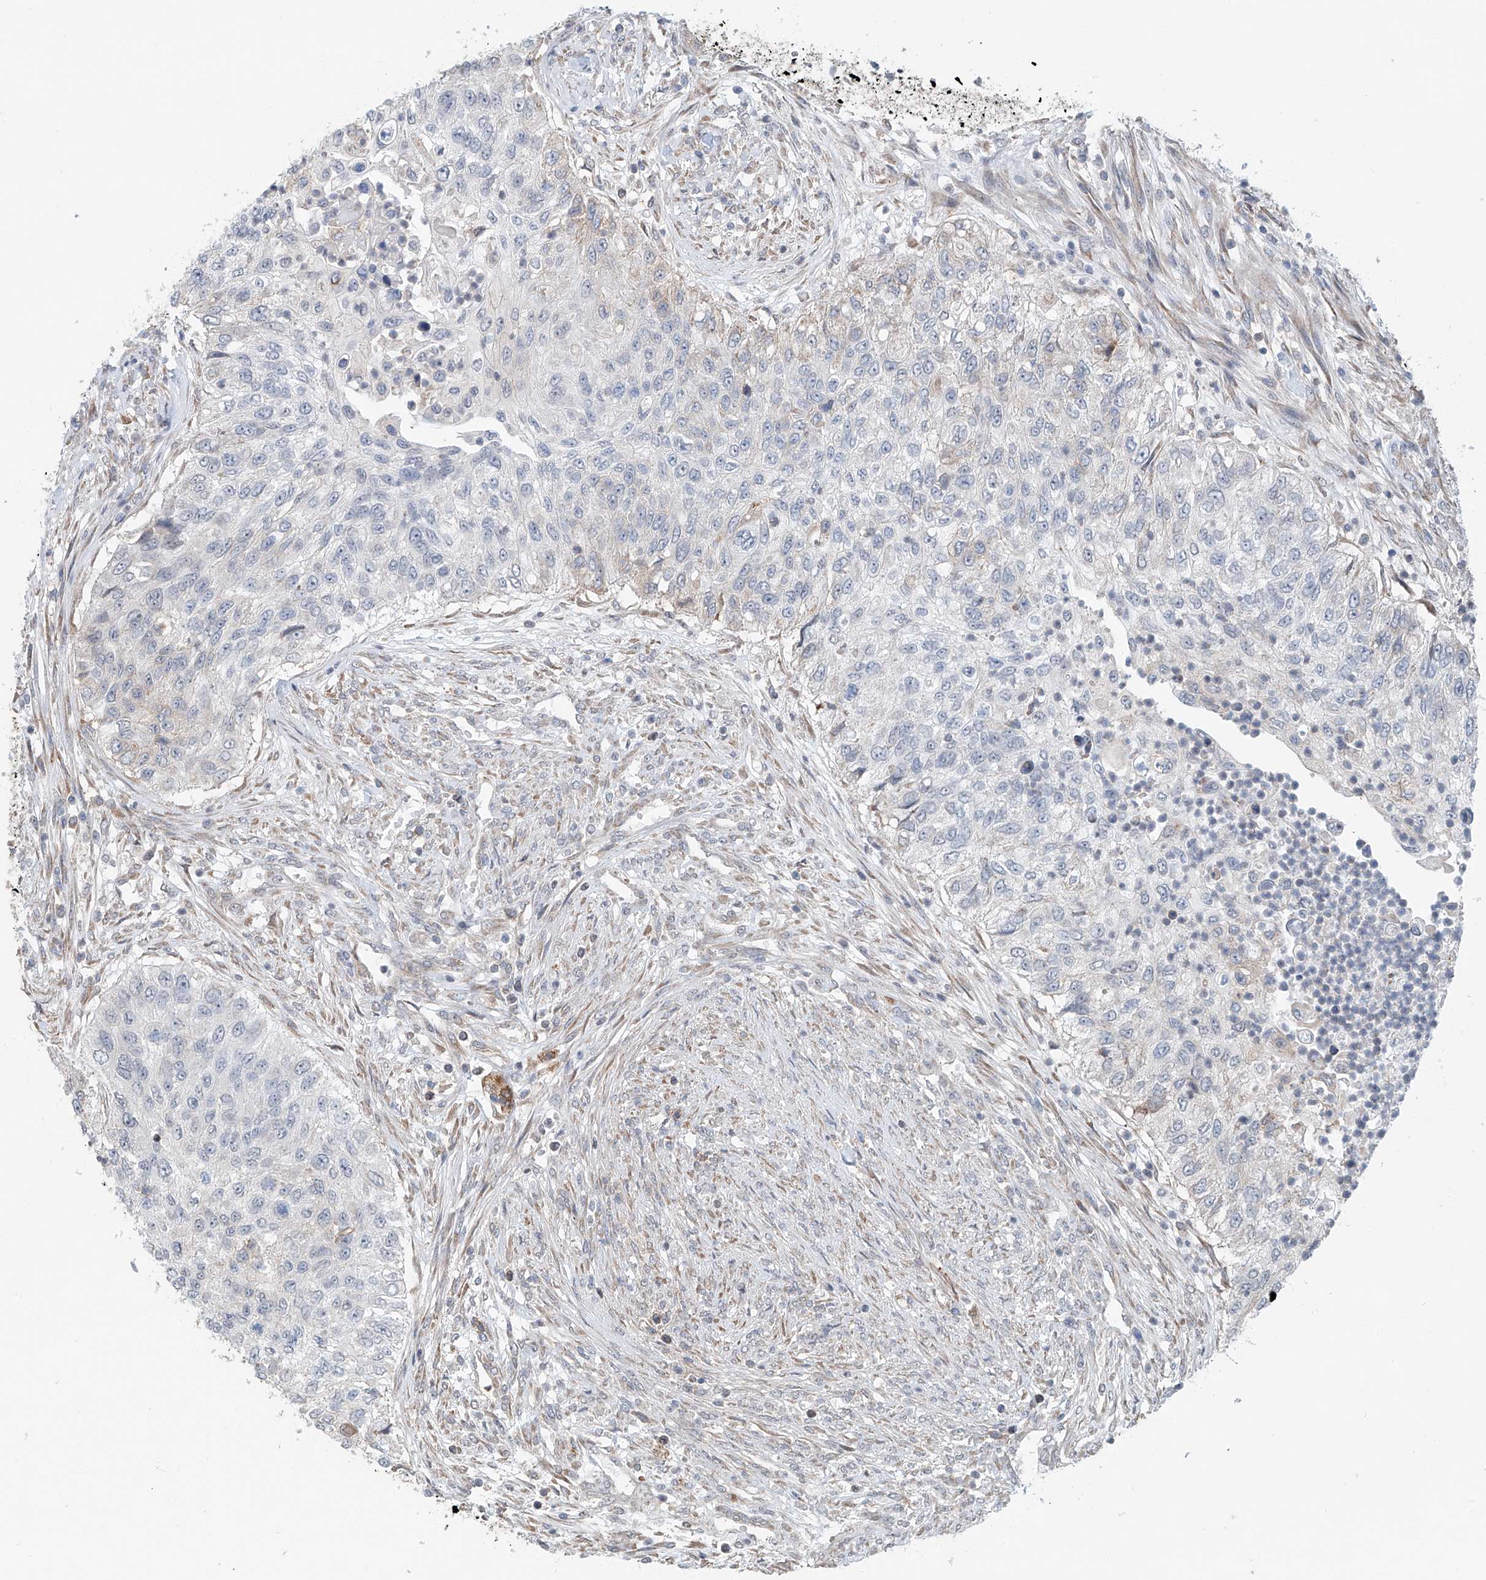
{"staining": {"intensity": "negative", "quantity": "none", "location": "none"}, "tissue": "urothelial cancer", "cell_type": "Tumor cells", "image_type": "cancer", "snomed": [{"axis": "morphology", "description": "Urothelial carcinoma, High grade"}, {"axis": "topography", "description": "Urinary bladder"}], "caption": "Tumor cells show no significant protein positivity in urothelial carcinoma (high-grade). (DAB immunohistochemistry (IHC), high magnification).", "gene": "KCNK10", "patient": {"sex": "female", "age": 60}}